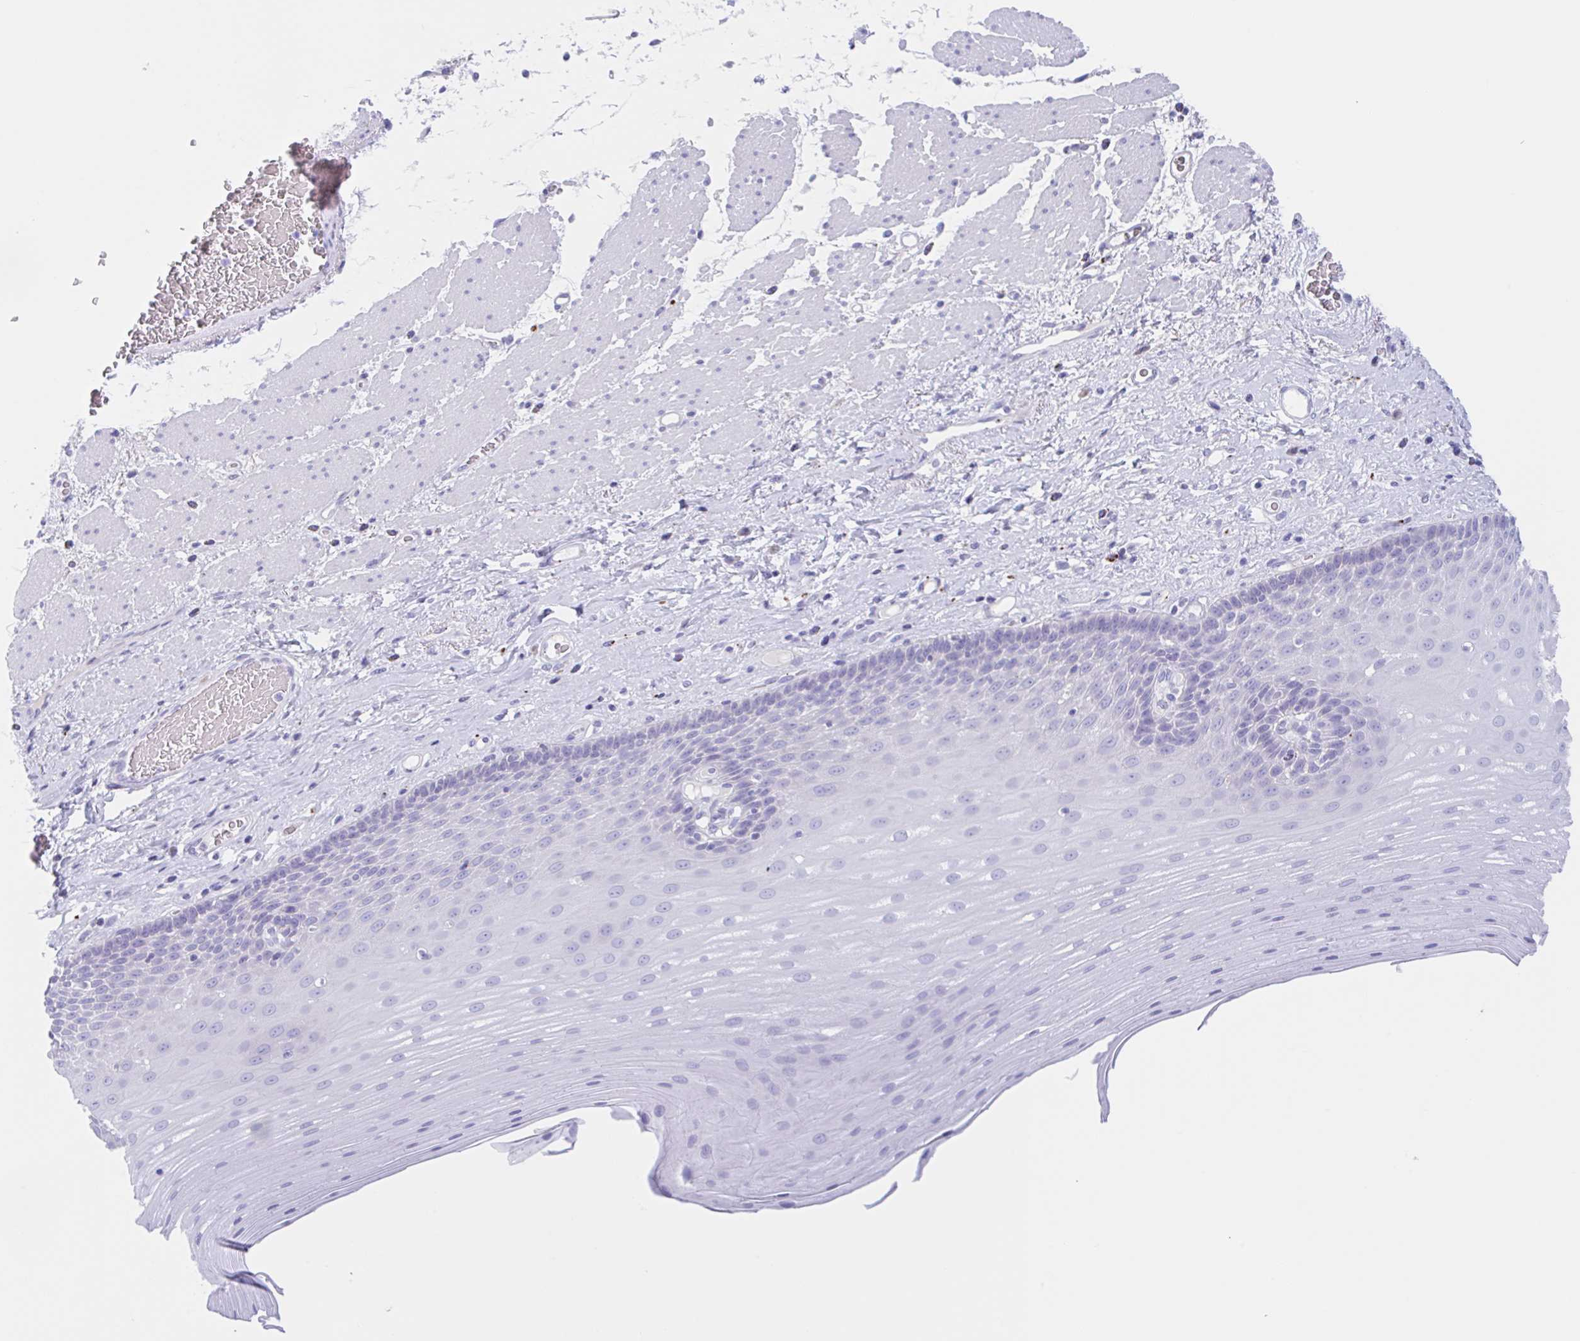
{"staining": {"intensity": "negative", "quantity": "none", "location": "none"}, "tissue": "esophagus", "cell_type": "Squamous epithelial cells", "image_type": "normal", "snomed": [{"axis": "morphology", "description": "Normal tissue, NOS"}, {"axis": "topography", "description": "Esophagus"}], "caption": "Benign esophagus was stained to show a protein in brown. There is no significant expression in squamous epithelial cells.", "gene": "ANKRD9", "patient": {"sex": "male", "age": 62}}